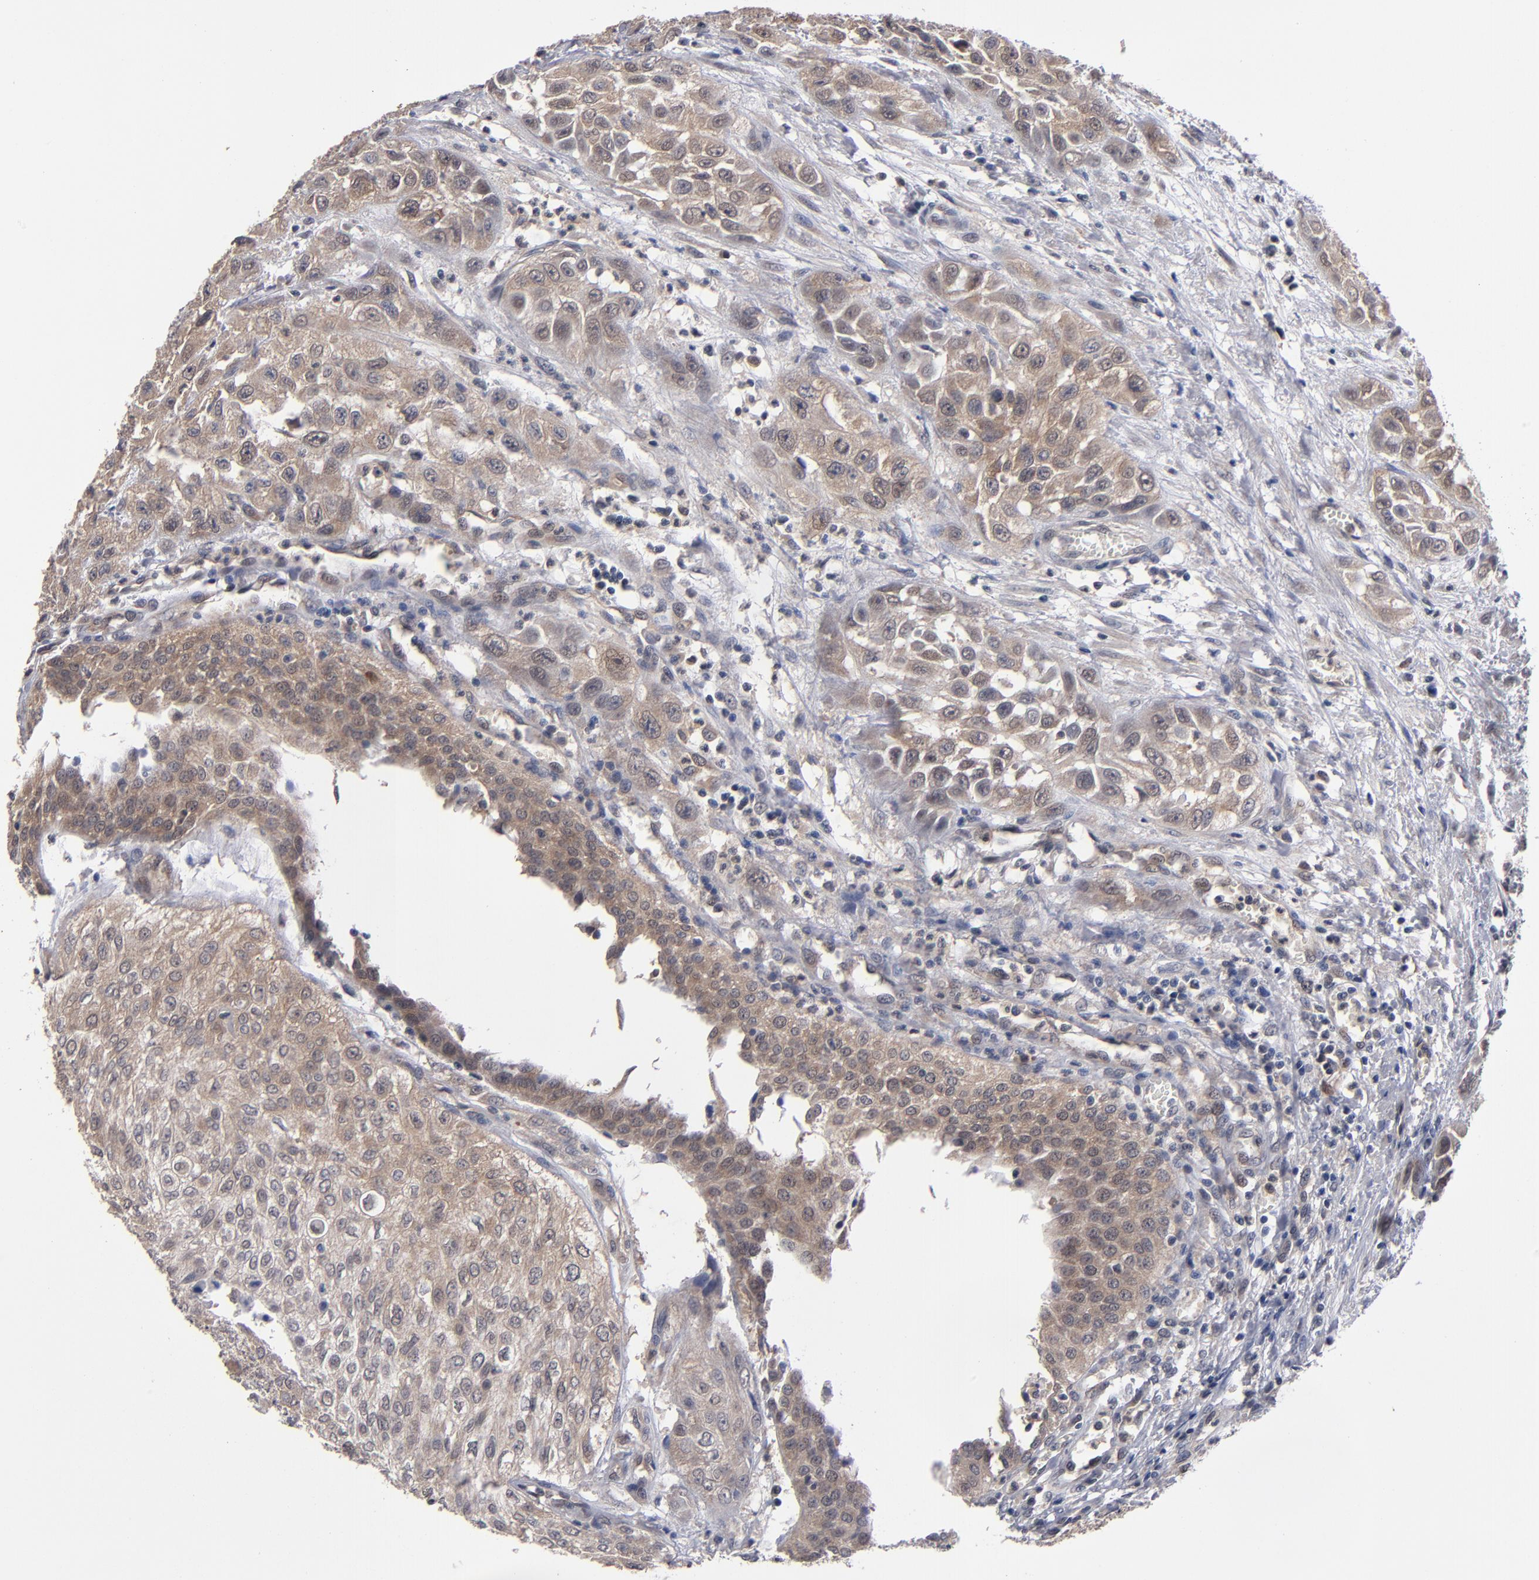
{"staining": {"intensity": "weak", "quantity": "25%-75%", "location": "cytoplasmic/membranous"}, "tissue": "urothelial cancer", "cell_type": "Tumor cells", "image_type": "cancer", "snomed": [{"axis": "morphology", "description": "Urothelial carcinoma, High grade"}, {"axis": "topography", "description": "Urinary bladder"}], "caption": "This histopathology image displays immunohistochemistry staining of urothelial cancer, with low weak cytoplasmic/membranous positivity in about 25%-75% of tumor cells.", "gene": "ALG13", "patient": {"sex": "male", "age": 57}}